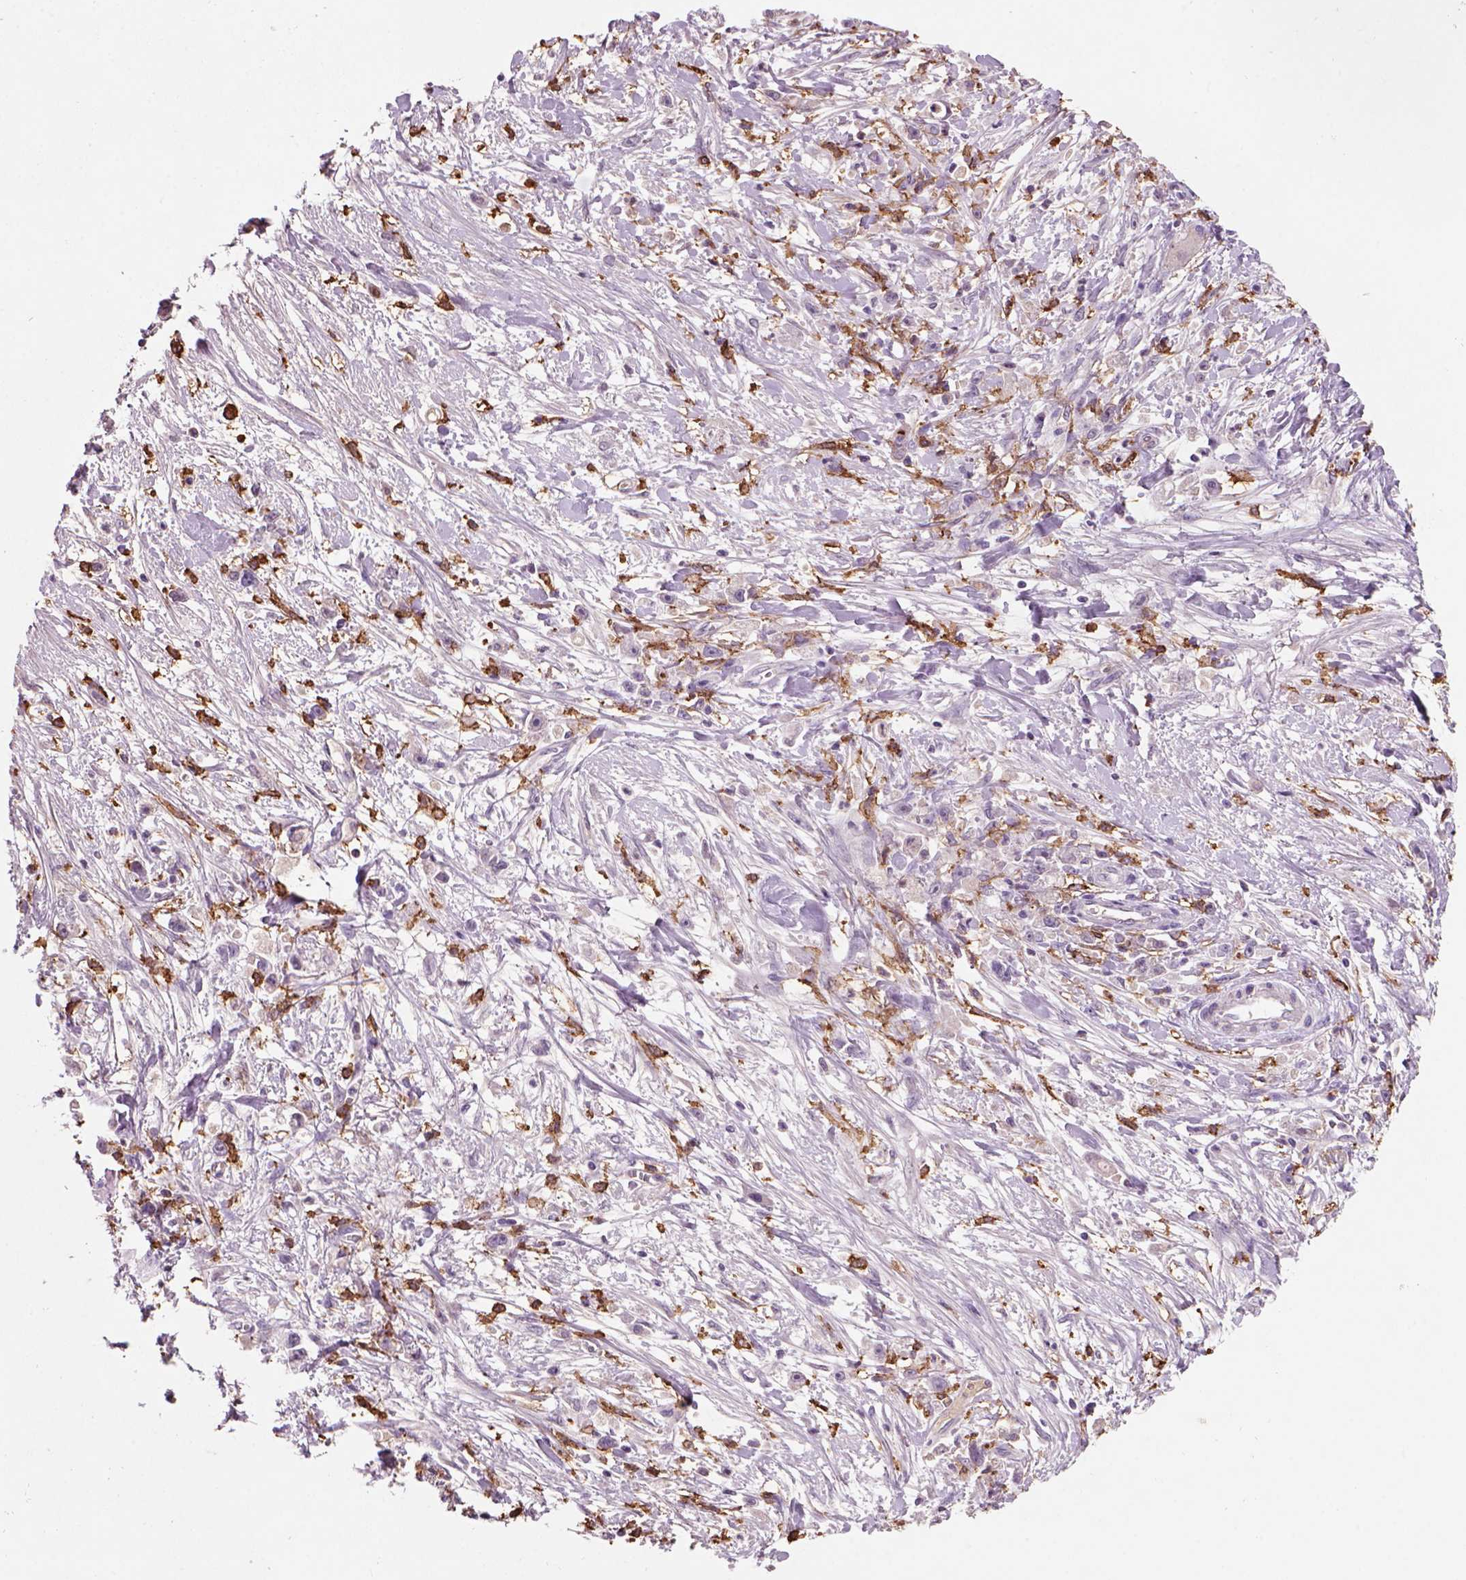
{"staining": {"intensity": "negative", "quantity": "none", "location": "none"}, "tissue": "stomach cancer", "cell_type": "Tumor cells", "image_type": "cancer", "snomed": [{"axis": "morphology", "description": "Adenocarcinoma, NOS"}, {"axis": "topography", "description": "Stomach"}], "caption": "There is no significant staining in tumor cells of stomach cancer.", "gene": "CD14", "patient": {"sex": "female", "age": 59}}